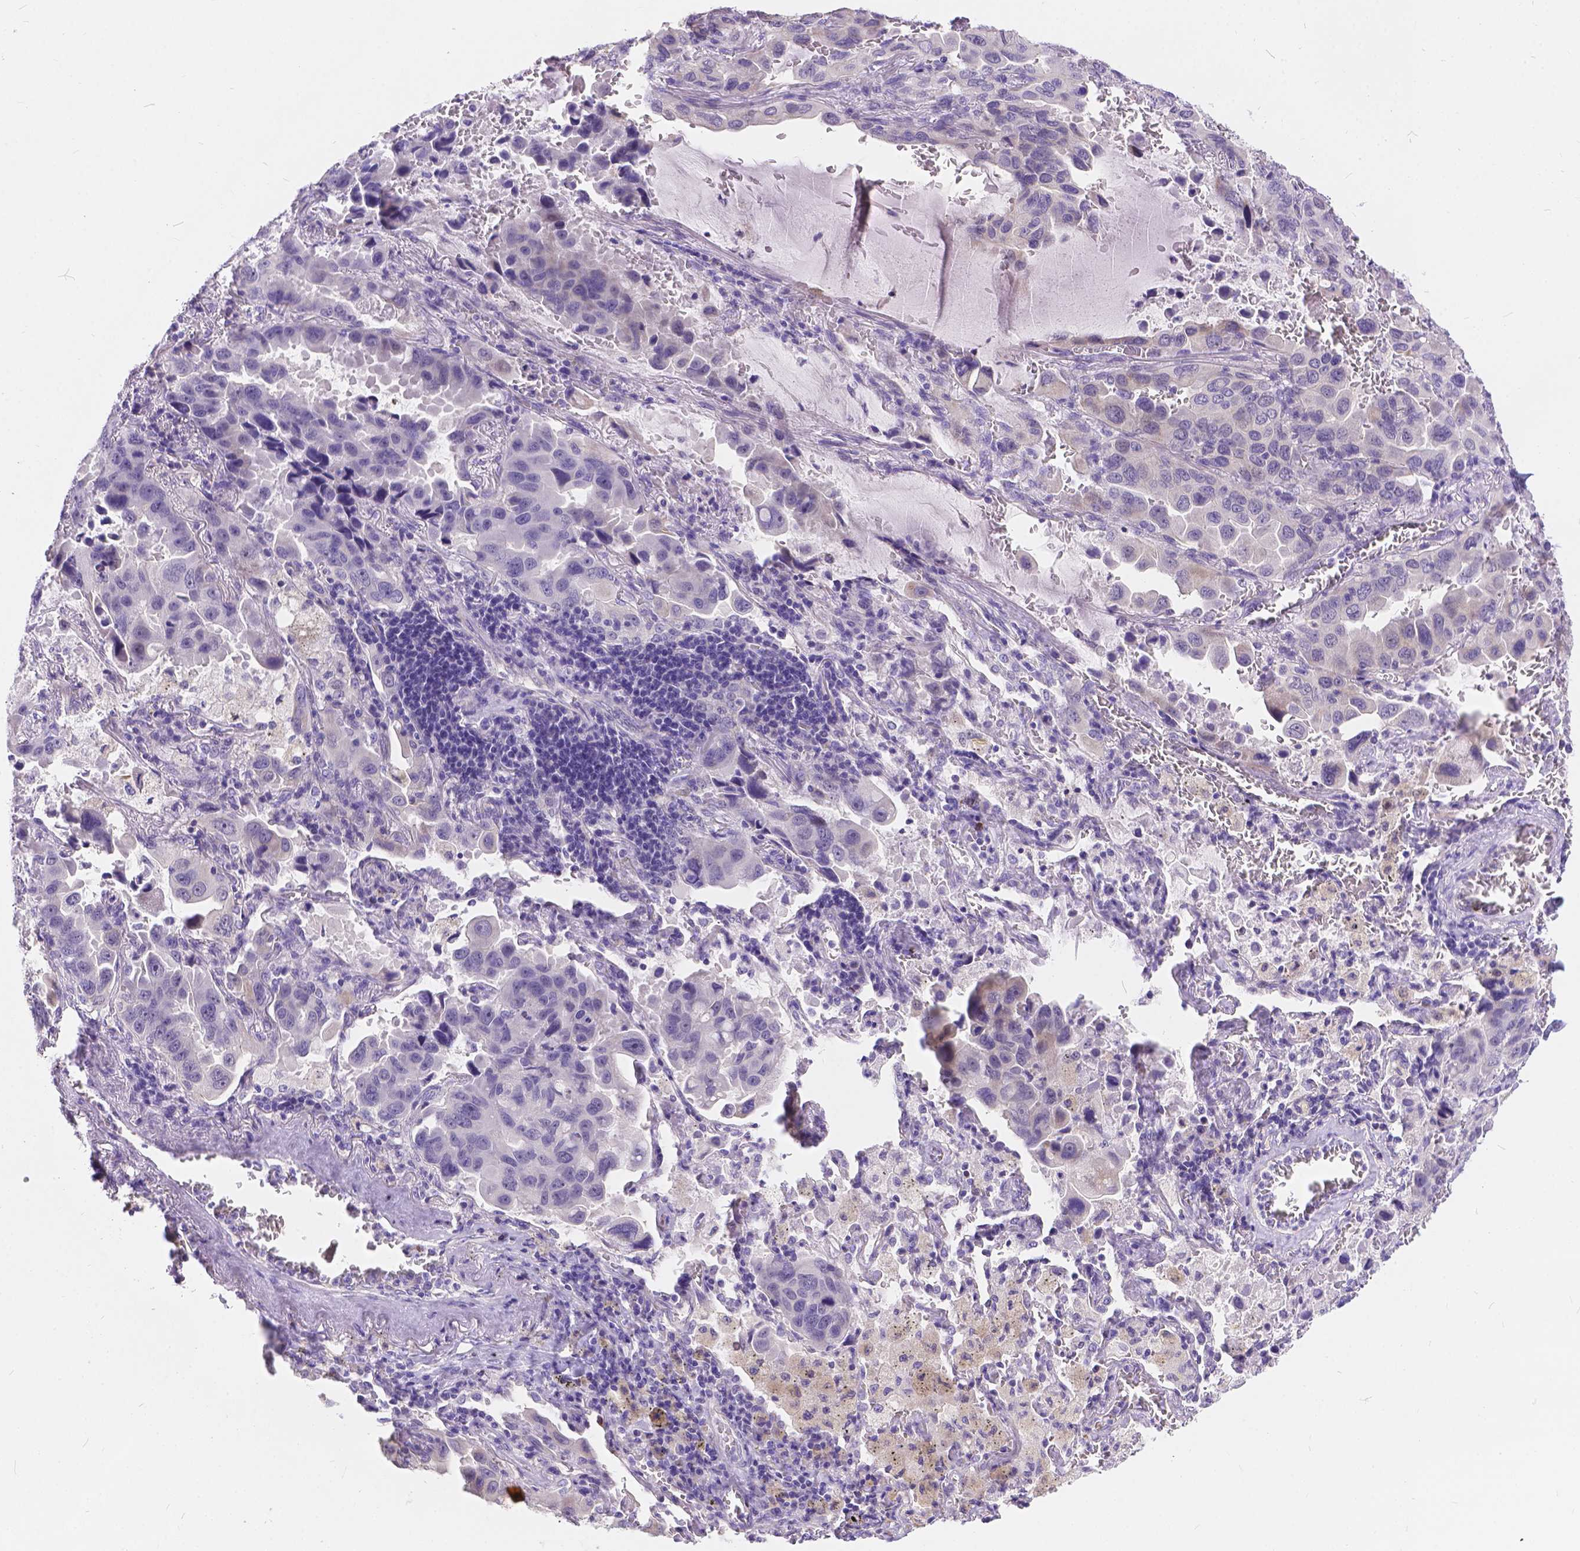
{"staining": {"intensity": "negative", "quantity": "none", "location": "none"}, "tissue": "lung cancer", "cell_type": "Tumor cells", "image_type": "cancer", "snomed": [{"axis": "morphology", "description": "Adenocarcinoma, NOS"}, {"axis": "topography", "description": "Lung"}], "caption": "Protein analysis of lung cancer (adenocarcinoma) exhibits no significant staining in tumor cells. (Stains: DAB (3,3'-diaminobenzidine) immunohistochemistry with hematoxylin counter stain, Microscopy: brightfield microscopy at high magnification).", "gene": "DLEC1", "patient": {"sex": "male", "age": 64}}